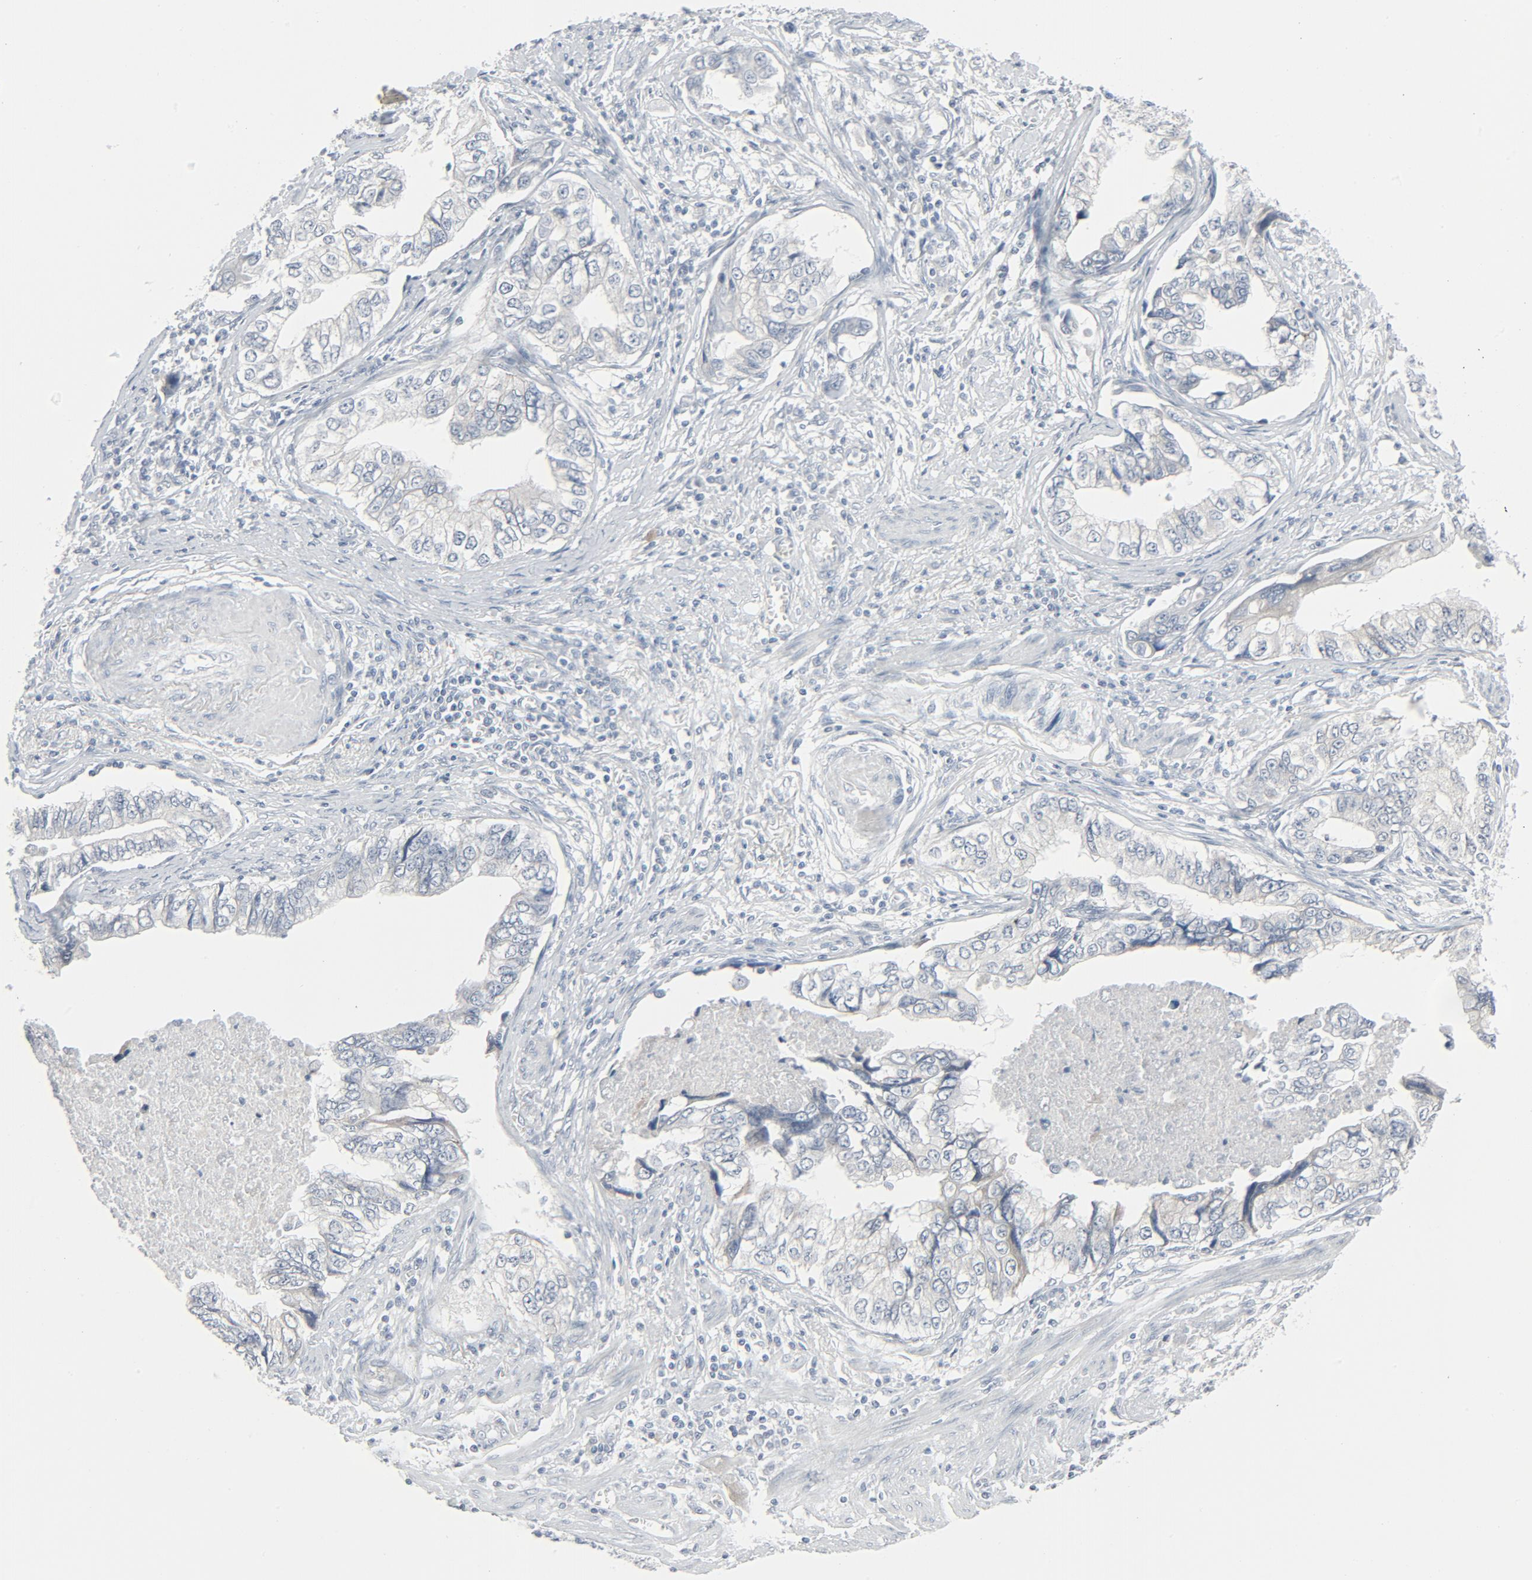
{"staining": {"intensity": "negative", "quantity": "none", "location": "none"}, "tissue": "stomach cancer", "cell_type": "Tumor cells", "image_type": "cancer", "snomed": [{"axis": "morphology", "description": "Adenocarcinoma, NOS"}, {"axis": "topography", "description": "Pancreas"}, {"axis": "topography", "description": "Stomach, upper"}], "caption": "Tumor cells show no significant positivity in stomach adenocarcinoma. Nuclei are stained in blue.", "gene": "FGFR3", "patient": {"sex": "male", "age": 77}}